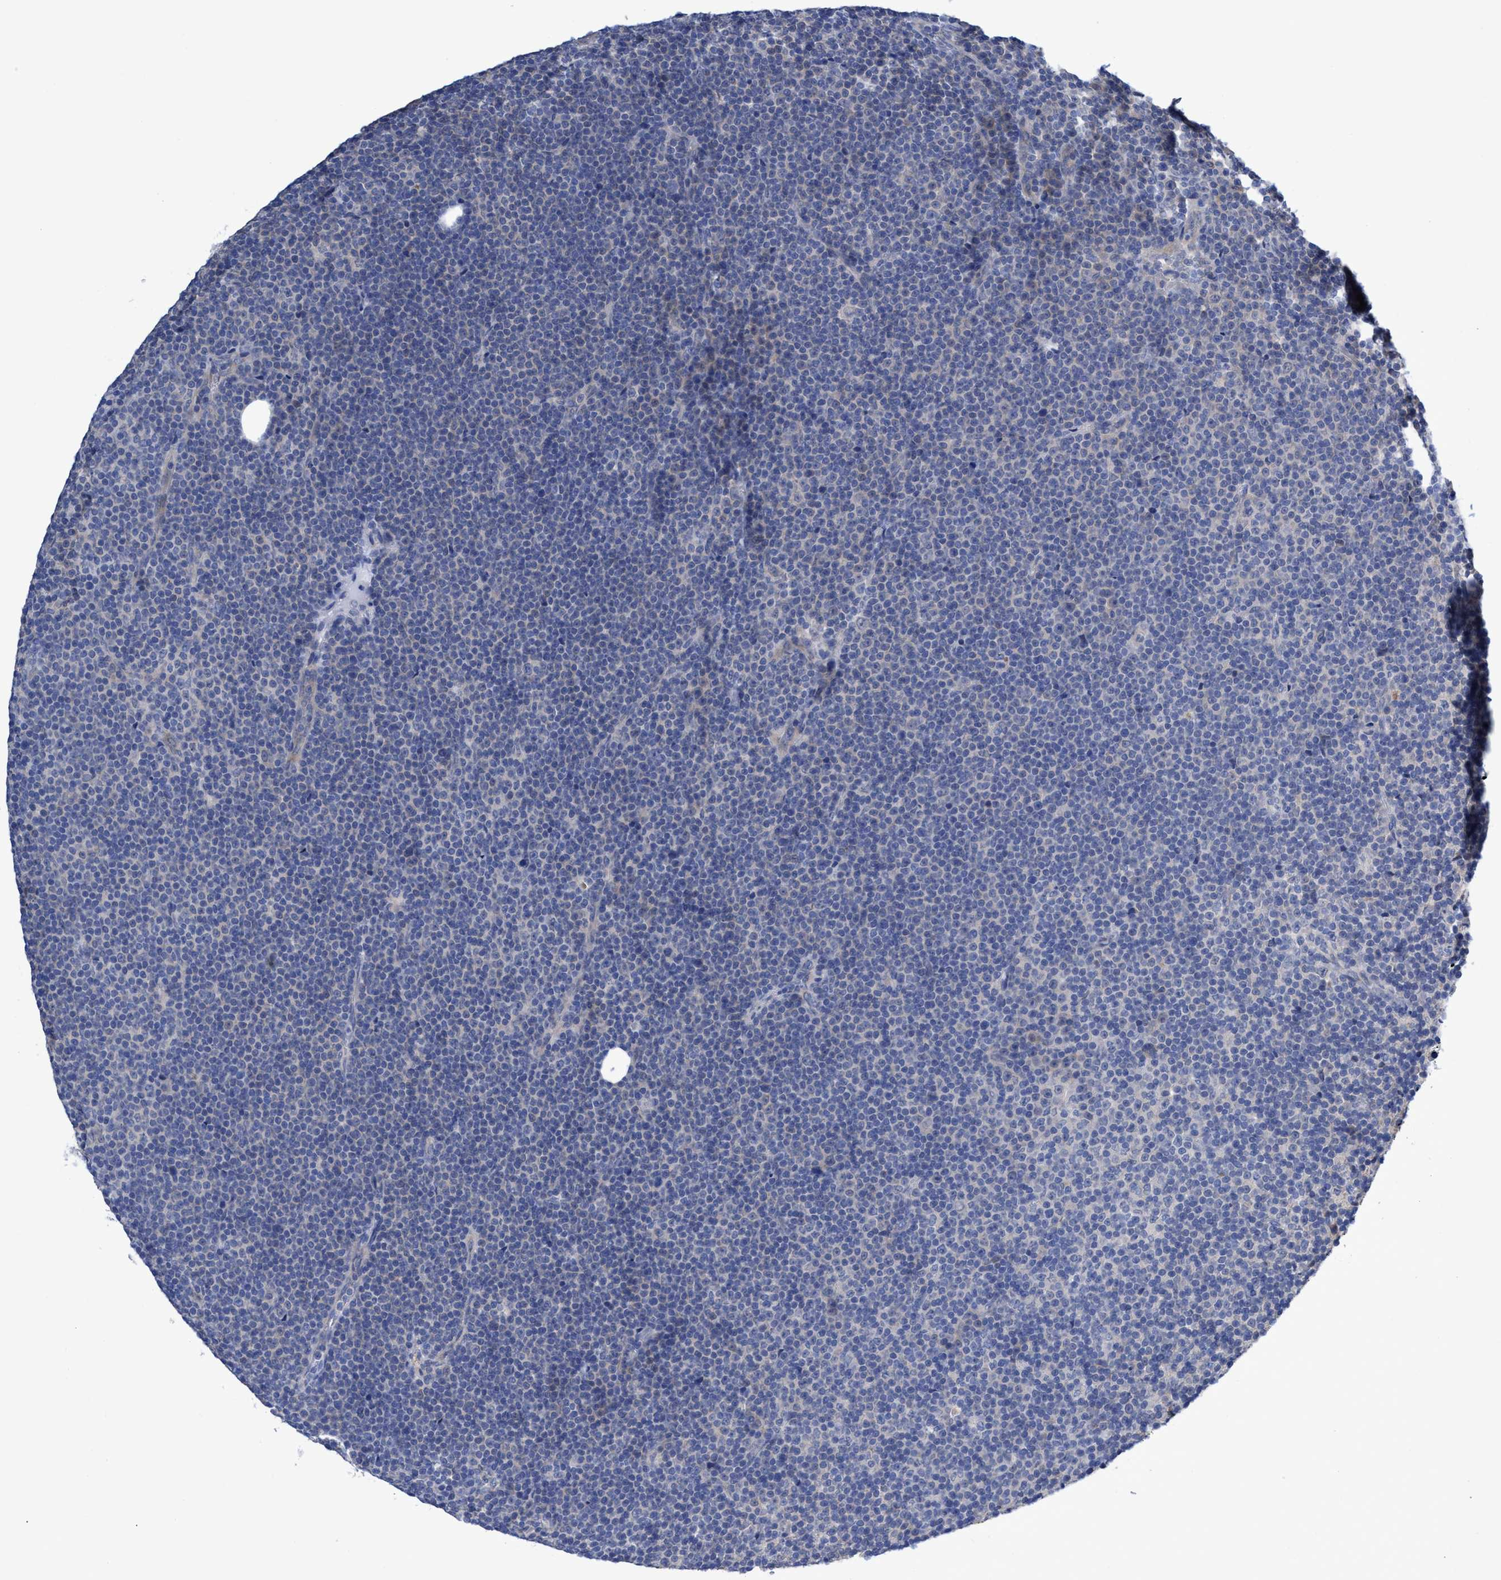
{"staining": {"intensity": "negative", "quantity": "none", "location": "none"}, "tissue": "lymphoma", "cell_type": "Tumor cells", "image_type": "cancer", "snomed": [{"axis": "morphology", "description": "Malignant lymphoma, non-Hodgkin's type, Low grade"}, {"axis": "topography", "description": "Lymph node"}], "caption": "There is no significant positivity in tumor cells of lymphoma.", "gene": "SVEP1", "patient": {"sex": "female", "age": 67}}